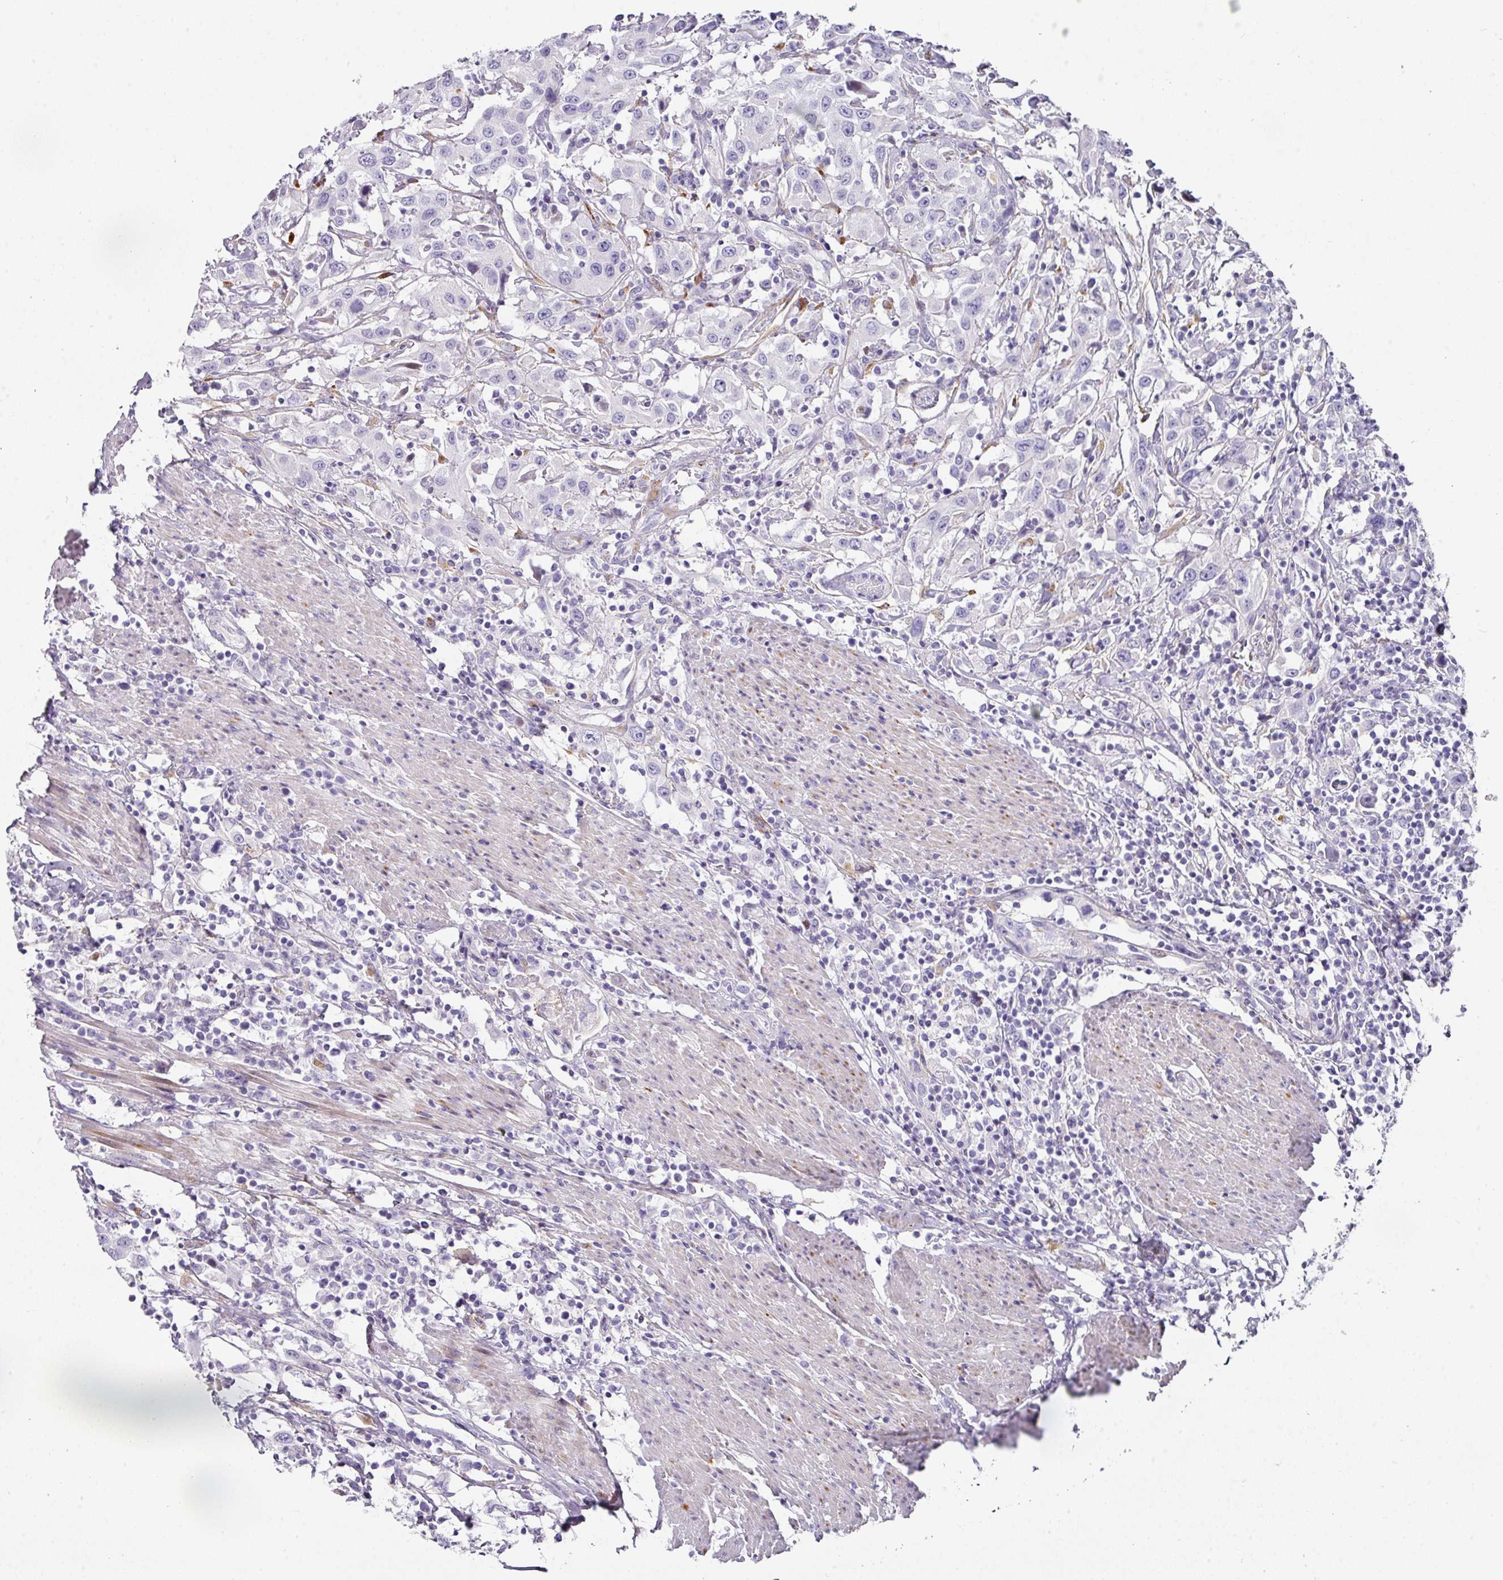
{"staining": {"intensity": "negative", "quantity": "none", "location": "none"}, "tissue": "urothelial cancer", "cell_type": "Tumor cells", "image_type": "cancer", "snomed": [{"axis": "morphology", "description": "Urothelial carcinoma, High grade"}, {"axis": "topography", "description": "Urinary bladder"}], "caption": "Immunohistochemical staining of human urothelial cancer exhibits no significant expression in tumor cells.", "gene": "ANKRD29", "patient": {"sex": "male", "age": 61}}